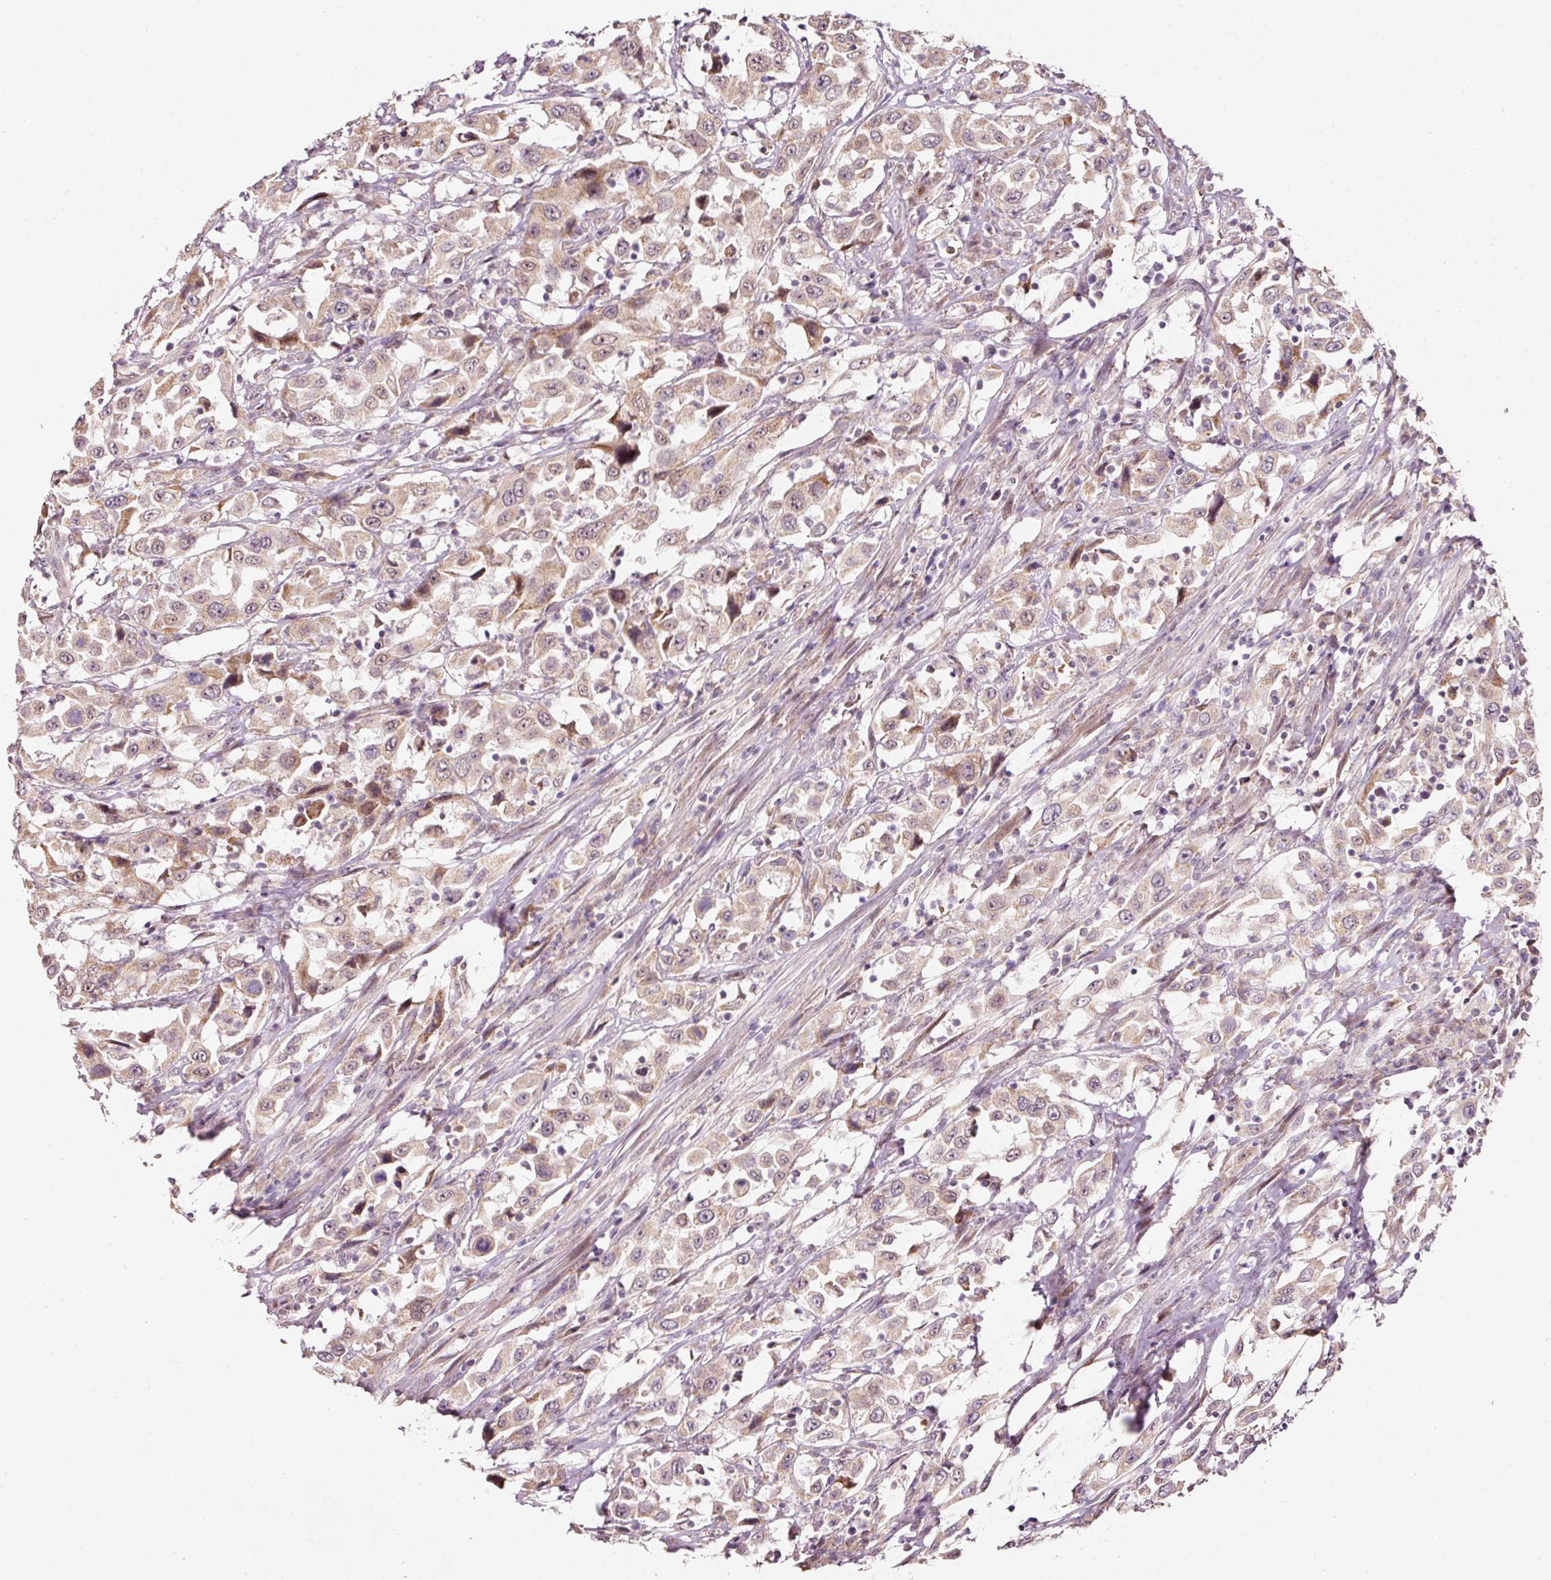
{"staining": {"intensity": "weak", "quantity": ">75%", "location": "cytoplasmic/membranous,nuclear"}, "tissue": "urothelial cancer", "cell_type": "Tumor cells", "image_type": "cancer", "snomed": [{"axis": "morphology", "description": "Urothelial carcinoma, High grade"}, {"axis": "topography", "description": "Urinary bladder"}], "caption": "Immunohistochemistry (IHC) of human urothelial cancer displays low levels of weak cytoplasmic/membranous and nuclear staining in approximately >75% of tumor cells.", "gene": "ZNF460", "patient": {"sex": "male", "age": 61}}